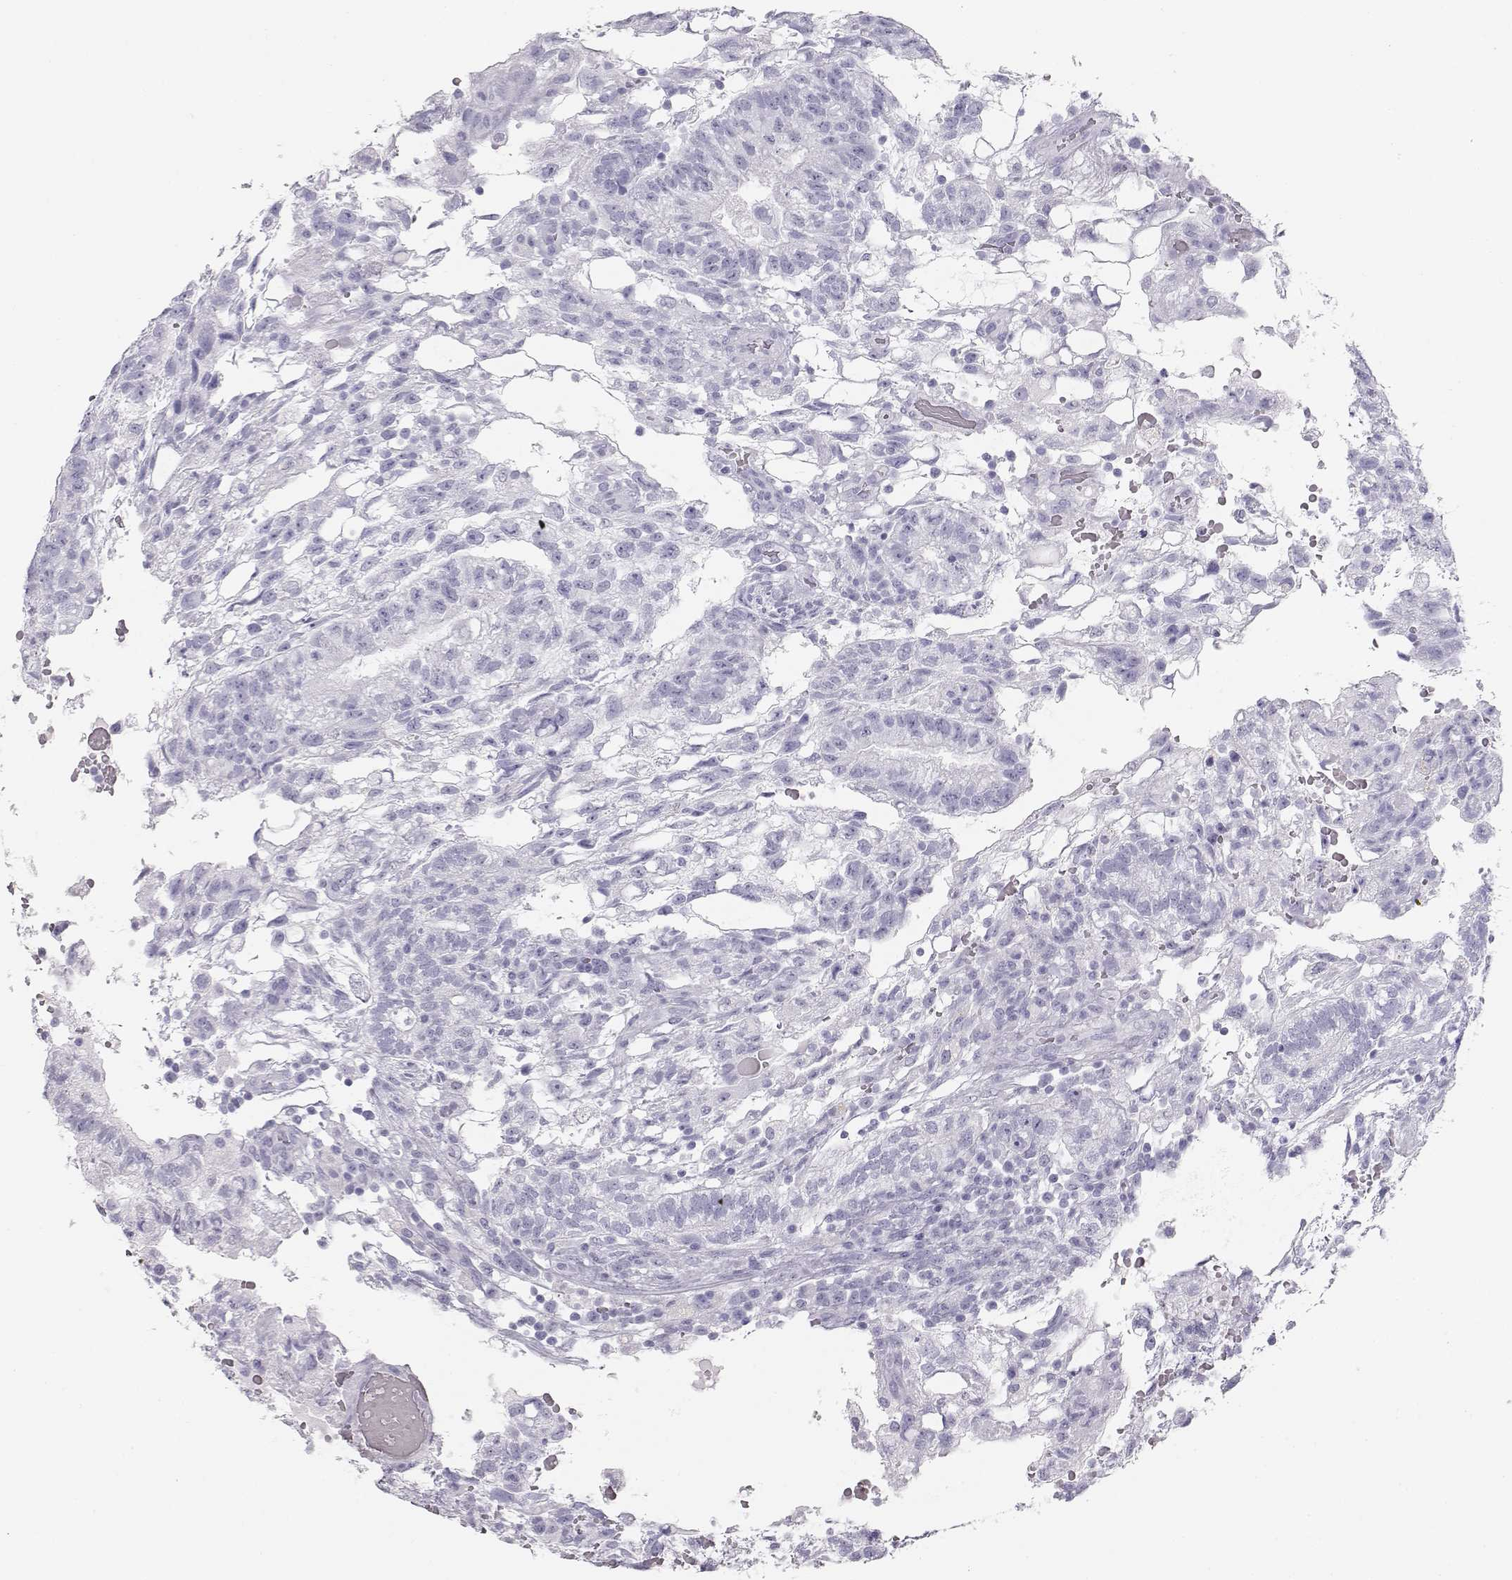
{"staining": {"intensity": "negative", "quantity": "none", "location": "none"}, "tissue": "testis cancer", "cell_type": "Tumor cells", "image_type": "cancer", "snomed": [{"axis": "morphology", "description": "Carcinoma, Embryonal, NOS"}, {"axis": "topography", "description": "Testis"}], "caption": "This photomicrograph is of testis embryonal carcinoma stained with immunohistochemistry to label a protein in brown with the nuclei are counter-stained blue. There is no staining in tumor cells.", "gene": "TKTL1", "patient": {"sex": "male", "age": 32}}